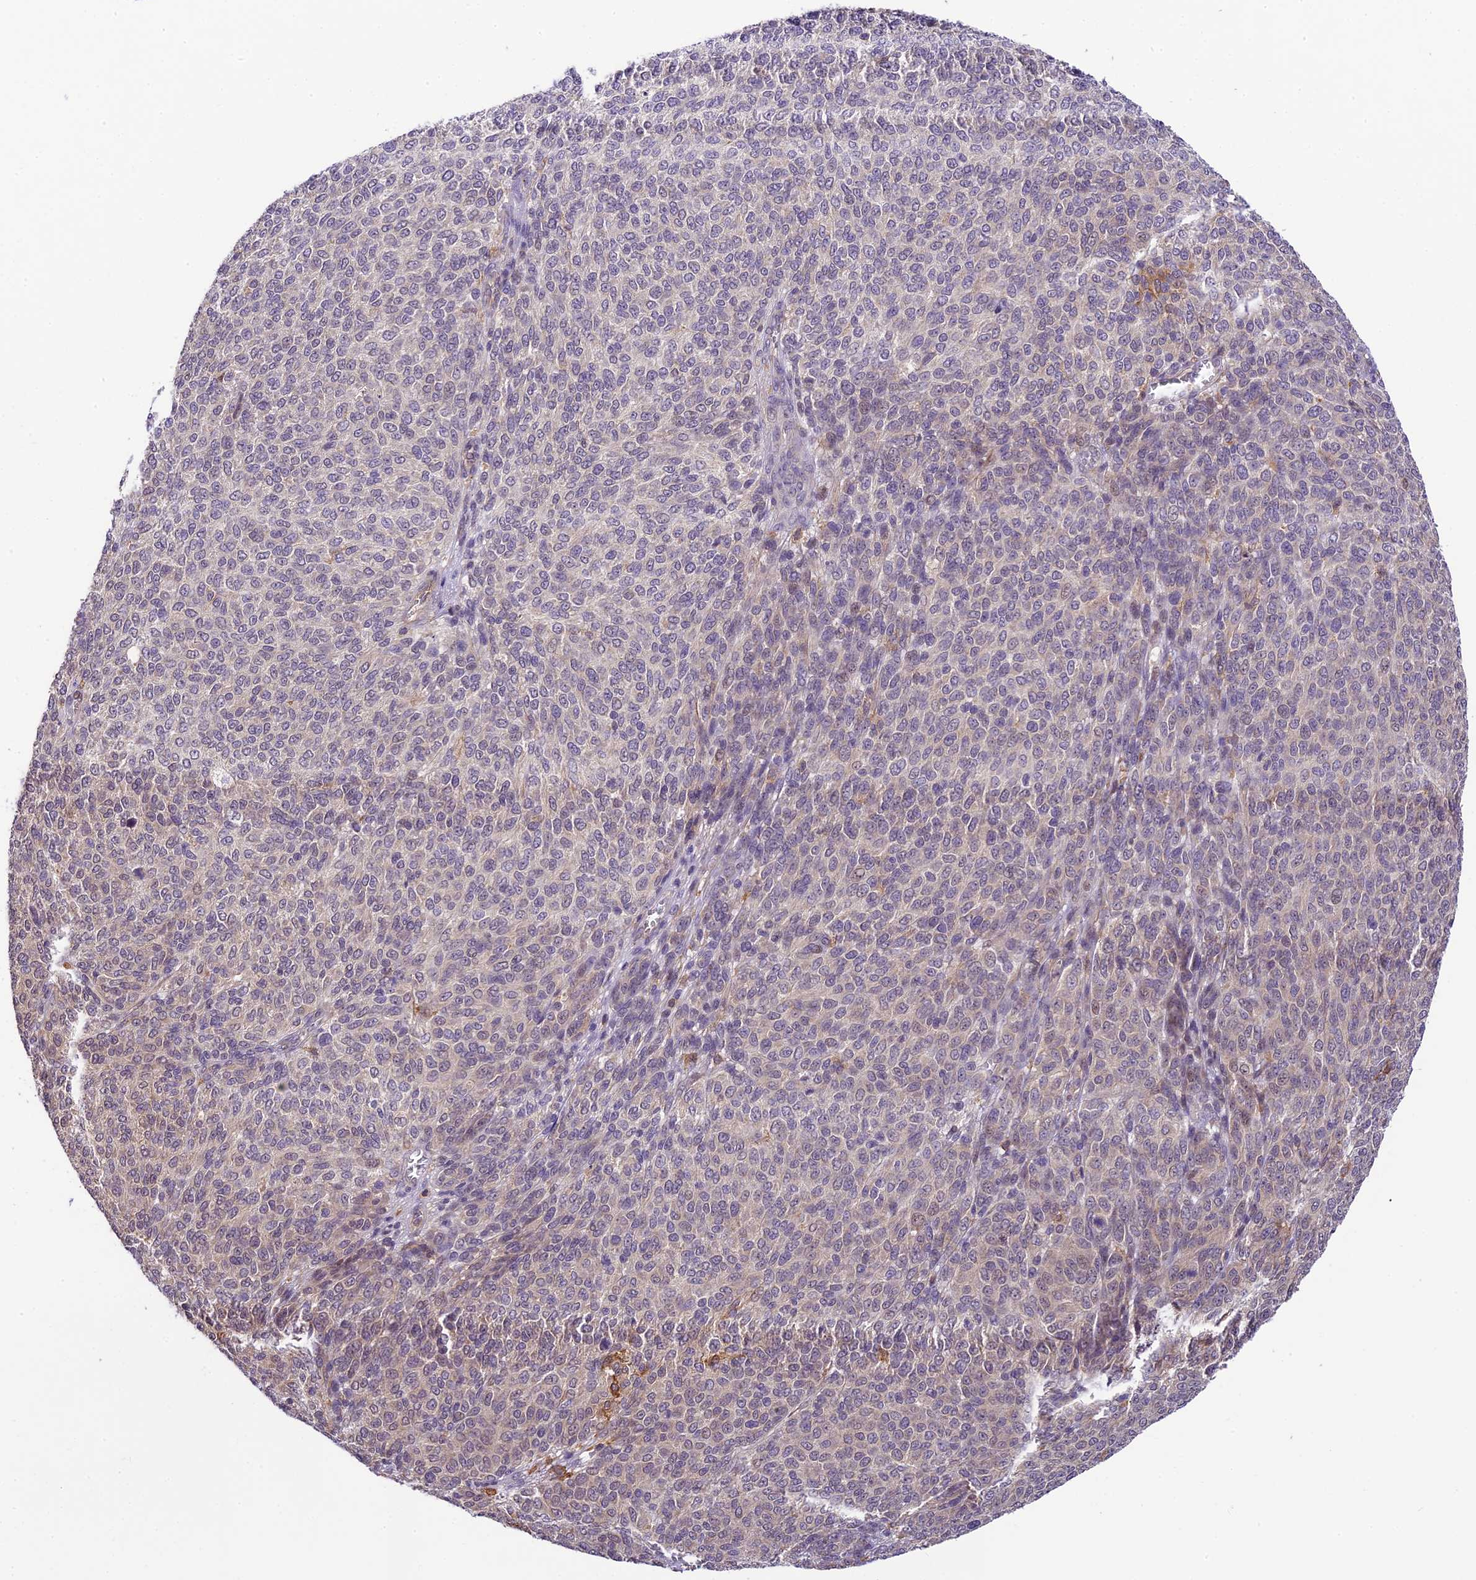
{"staining": {"intensity": "weak", "quantity": "<25%", "location": "nuclear"}, "tissue": "melanoma", "cell_type": "Tumor cells", "image_type": "cancer", "snomed": [{"axis": "morphology", "description": "Malignant melanoma, NOS"}, {"axis": "topography", "description": "Skin"}], "caption": "Immunohistochemistry photomicrograph of melanoma stained for a protein (brown), which reveals no expression in tumor cells.", "gene": "NEK8", "patient": {"sex": "male", "age": 49}}